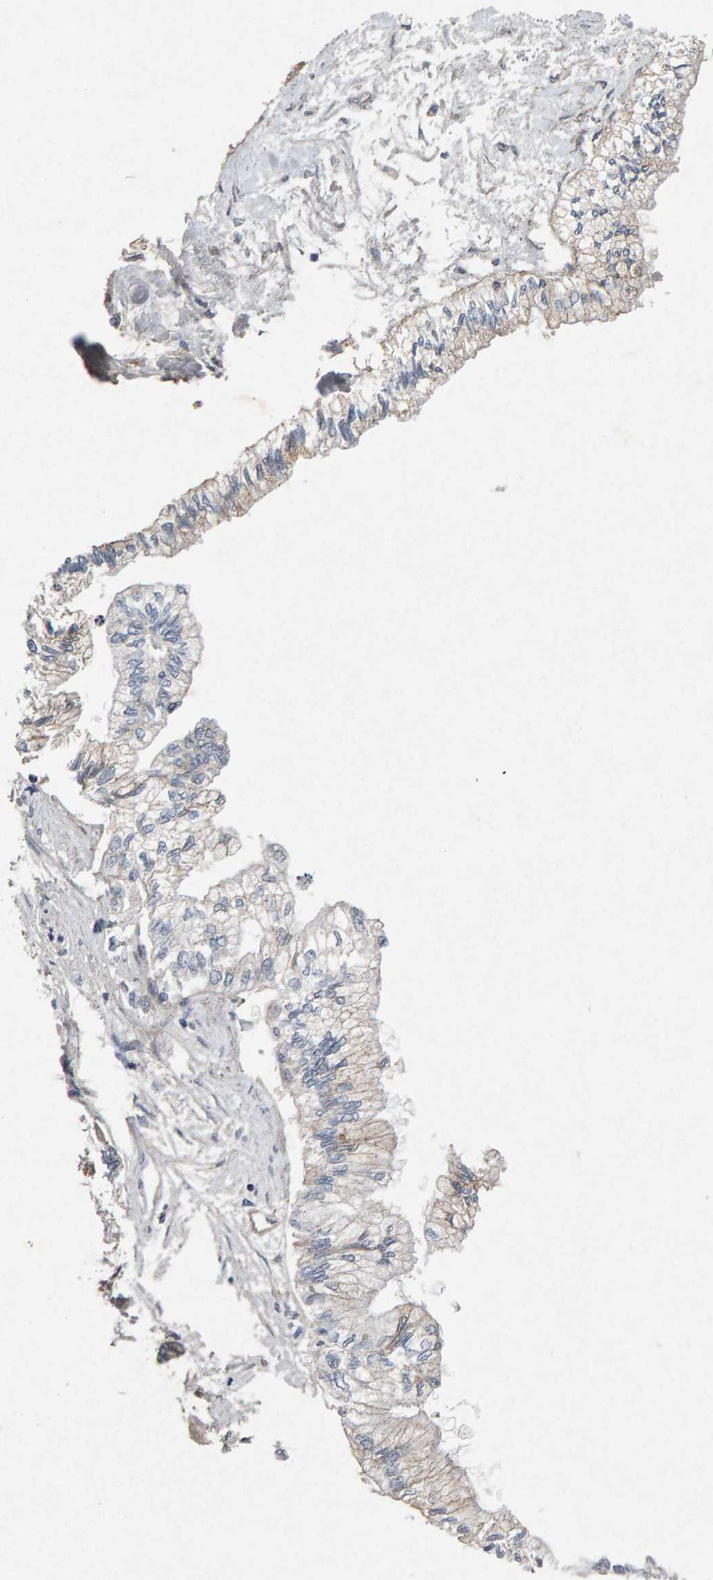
{"staining": {"intensity": "negative", "quantity": "none", "location": "none"}, "tissue": "pancreatic cancer", "cell_type": "Tumor cells", "image_type": "cancer", "snomed": [{"axis": "morphology", "description": "Adenocarcinoma, NOS"}, {"axis": "topography", "description": "Pancreas"}], "caption": "DAB immunohistochemical staining of pancreatic adenocarcinoma demonstrates no significant staining in tumor cells. The staining was performed using DAB to visualize the protein expression in brown, while the nuclei were stained in blue with hematoxylin (Magnification: 20x).", "gene": "PTPRM", "patient": {"sex": "male", "age": 79}}